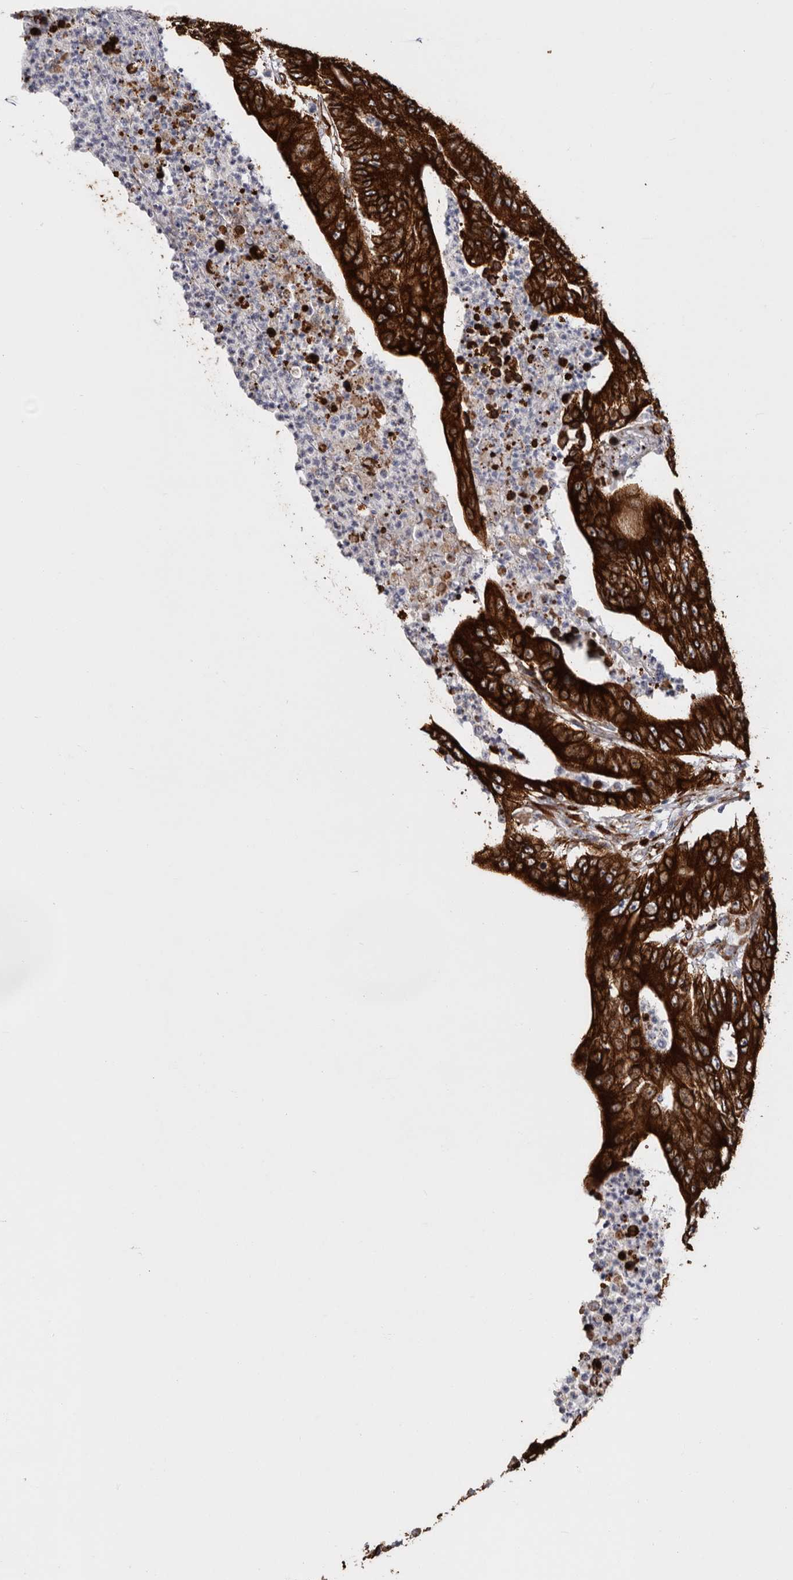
{"staining": {"intensity": "strong", "quantity": ">75%", "location": "cytoplasmic/membranous"}, "tissue": "colorectal cancer", "cell_type": "Tumor cells", "image_type": "cancer", "snomed": [{"axis": "morphology", "description": "Adenocarcinoma, NOS"}, {"axis": "topography", "description": "Colon"}], "caption": "Immunohistochemistry (DAB) staining of human colorectal cancer (adenocarcinoma) demonstrates strong cytoplasmic/membranous protein expression in about >75% of tumor cells.", "gene": "SEMA3E", "patient": {"sex": "male", "age": 83}}